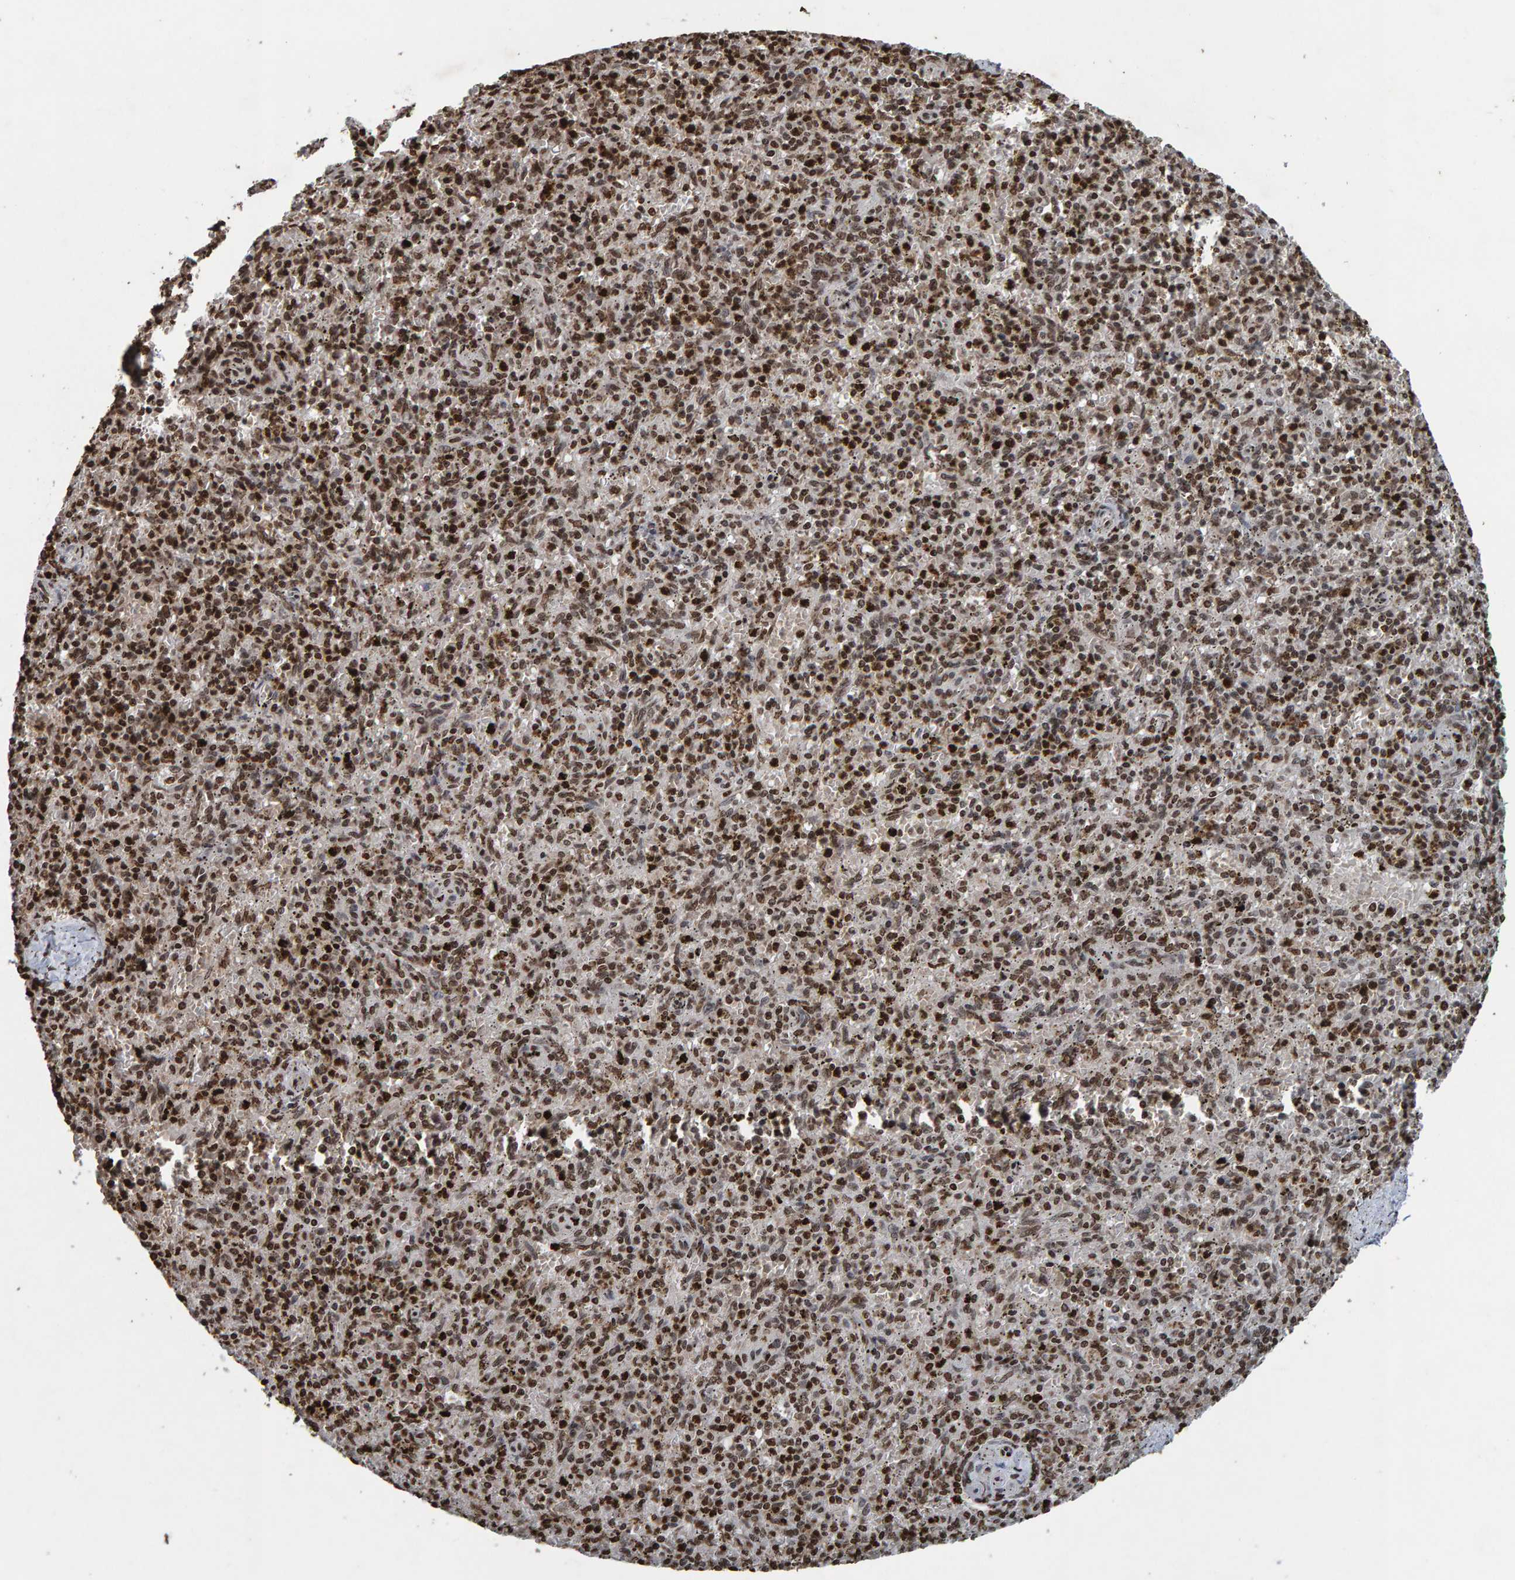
{"staining": {"intensity": "strong", "quantity": ">75%", "location": "nuclear"}, "tissue": "spleen", "cell_type": "Cells in red pulp", "image_type": "normal", "snomed": [{"axis": "morphology", "description": "Normal tissue, NOS"}, {"axis": "topography", "description": "Spleen"}], "caption": "This is an image of IHC staining of benign spleen, which shows strong expression in the nuclear of cells in red pulp.", "gene": "H2AZ1", "patient": {"sex": "male", "age": 72}}